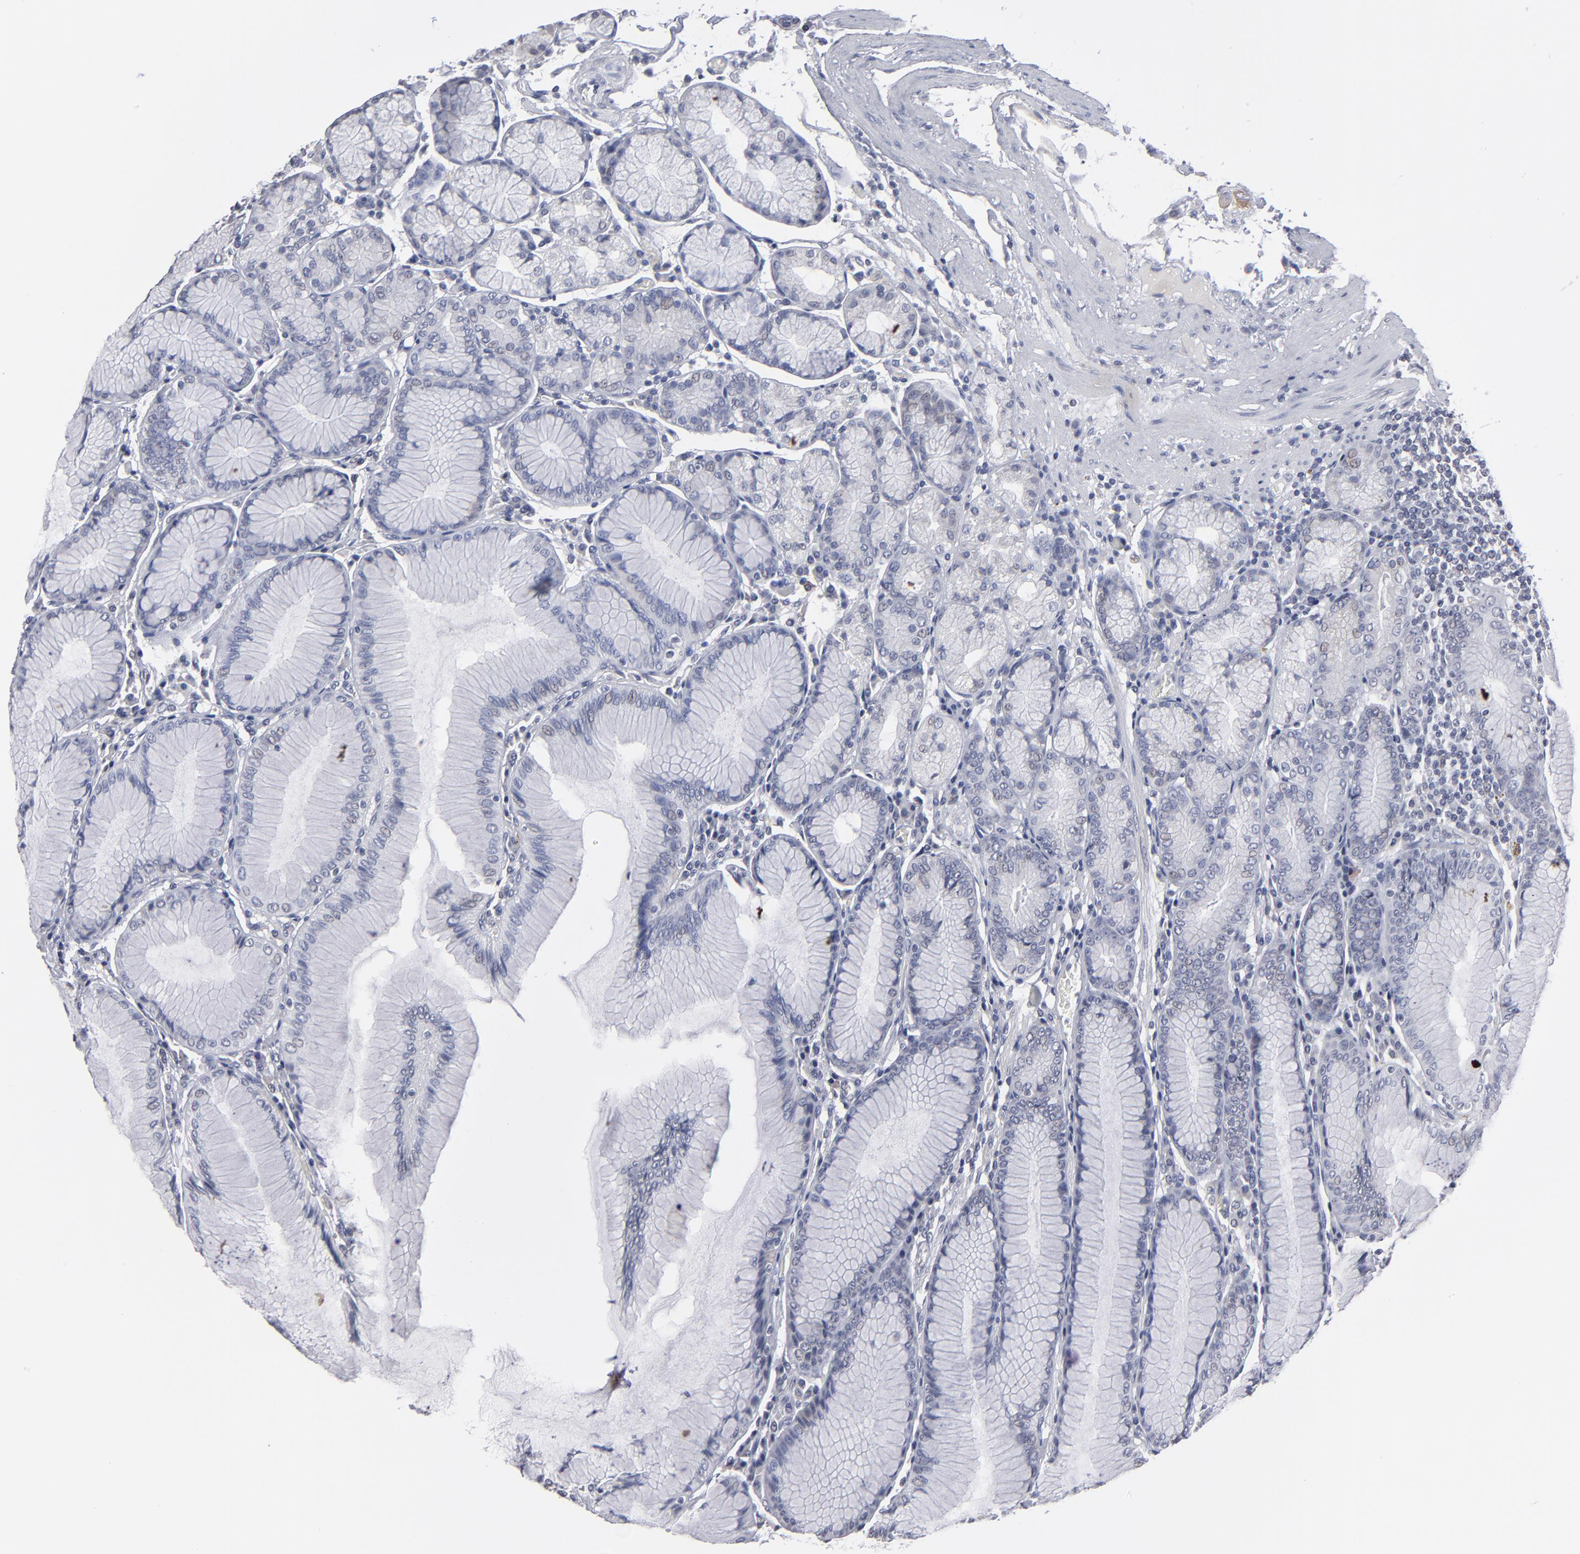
{"staining": {"intensity": "negative", "quantity": "none", "location": "none"}, "tissue": "stomach", "cell_type": "Glandular cells", "image_type": "normal", "snomed": [{"axis": "morphology", "description": "Normal tissue, NOS"}, {"axis": "topography", "description": "Stomach, lower"}], "caption": "This image is of benign stomach stained with immunohistochemistry to label a protein in brown with the nuclei are counter-stained blue. There is no staining in glandular cells. The staining was performed using DAB (3,3'-diaminobenzidine) to visualize the protein expression in brown, while the nuclei were stained in blue with hematoxylin (Magnification: 20x).", "gene": "RPH3A", "patient": {"sex": "female", "age": 93}}